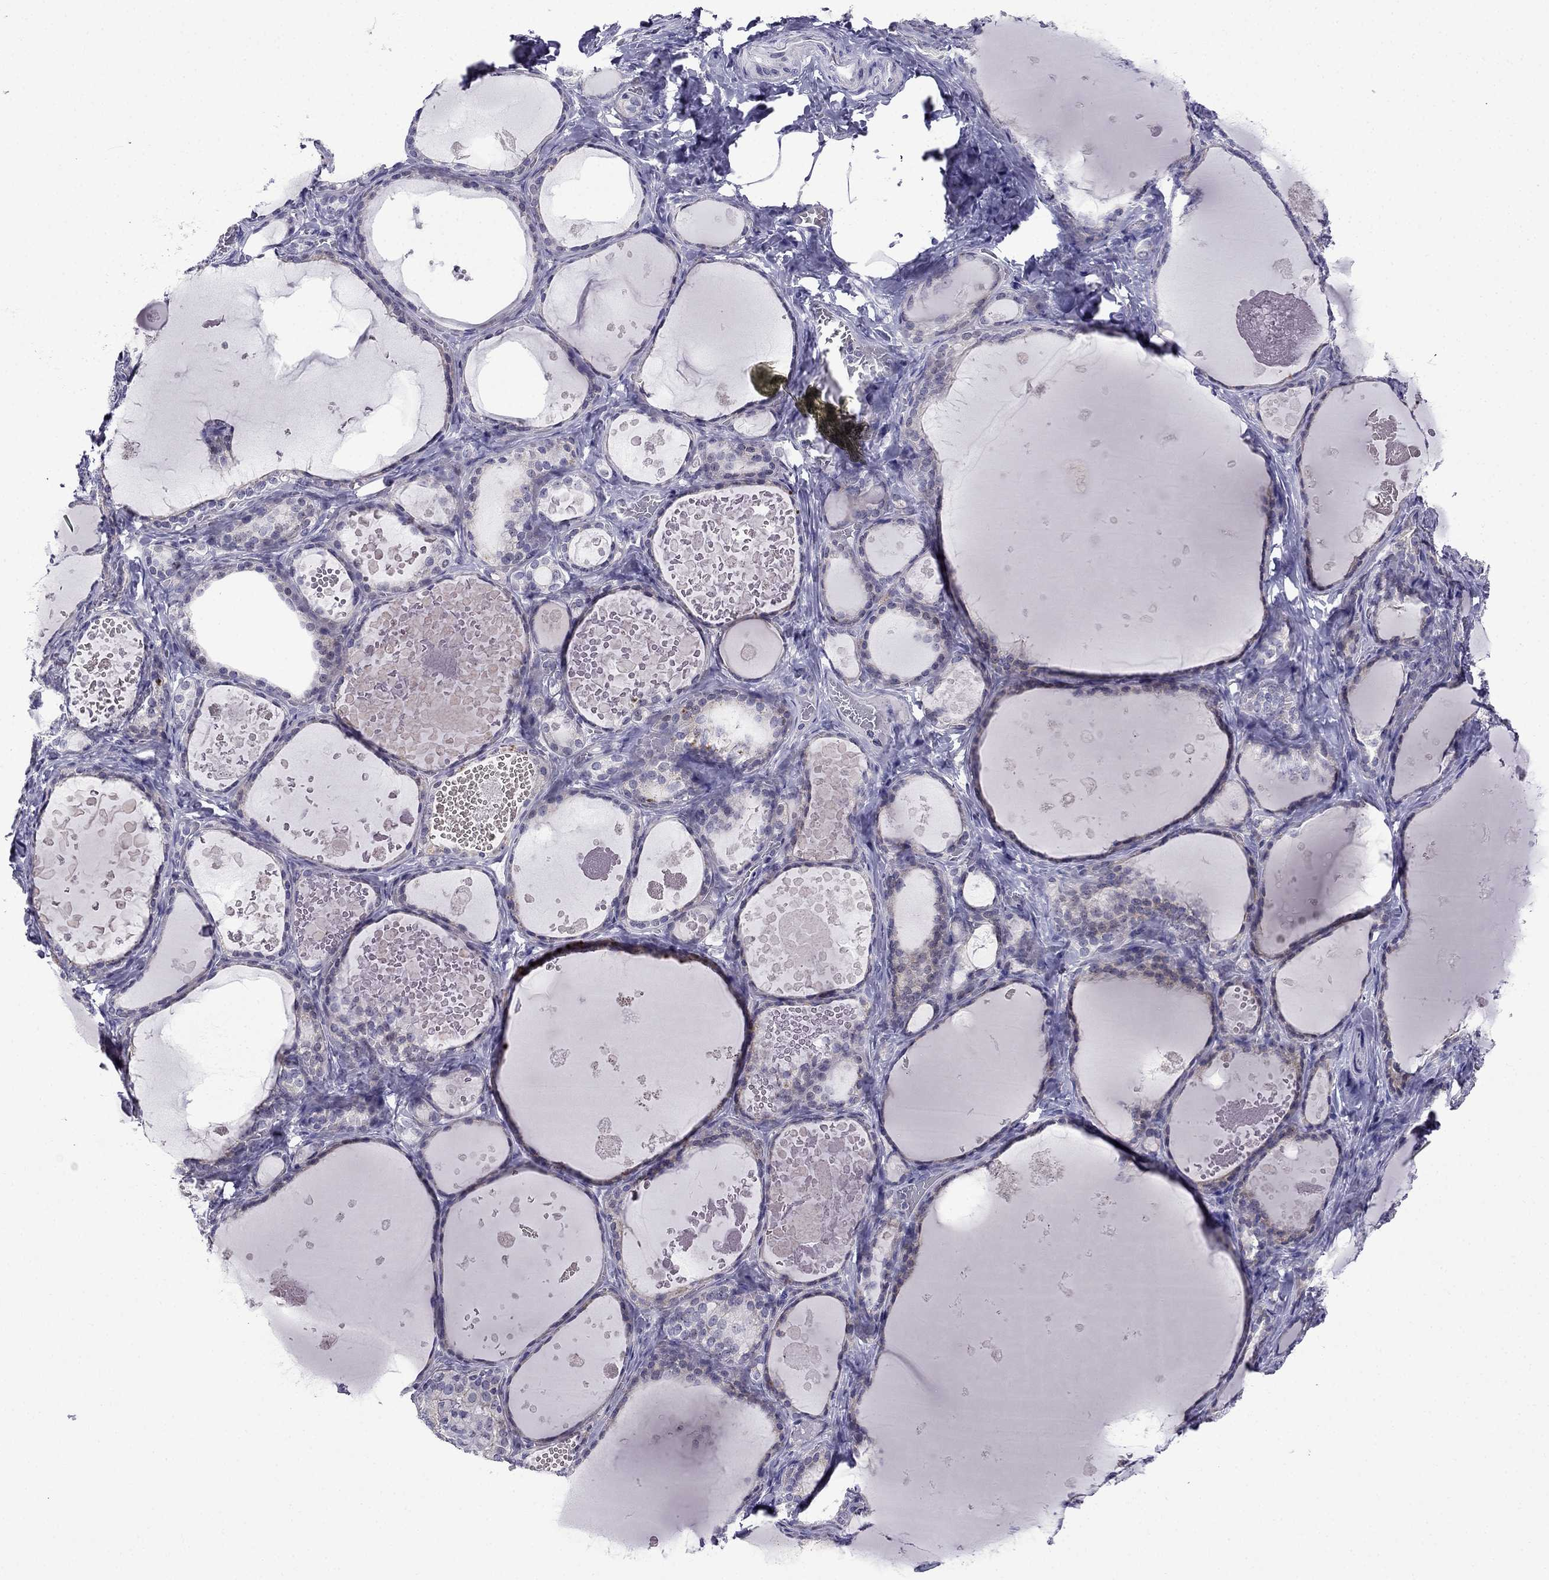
{"staining": {"intensity": "negative", "quantity": "none", "location": "none"}, "tissue": "thyroid gland", "cell_type": "Glandular cells", "image_type": "normal", "snomed": [{"axis": "morphology", "description": "Normal tissue, NOS"}, {"axis": "topography", "description": "Thyroid gland"}], "caption": "Human thyroid gland stained for a protein using IHC demonstrates no positivity in glandular cells.", "gene": "POM121L12", "patient": {"sex": "female", "age": 56}}